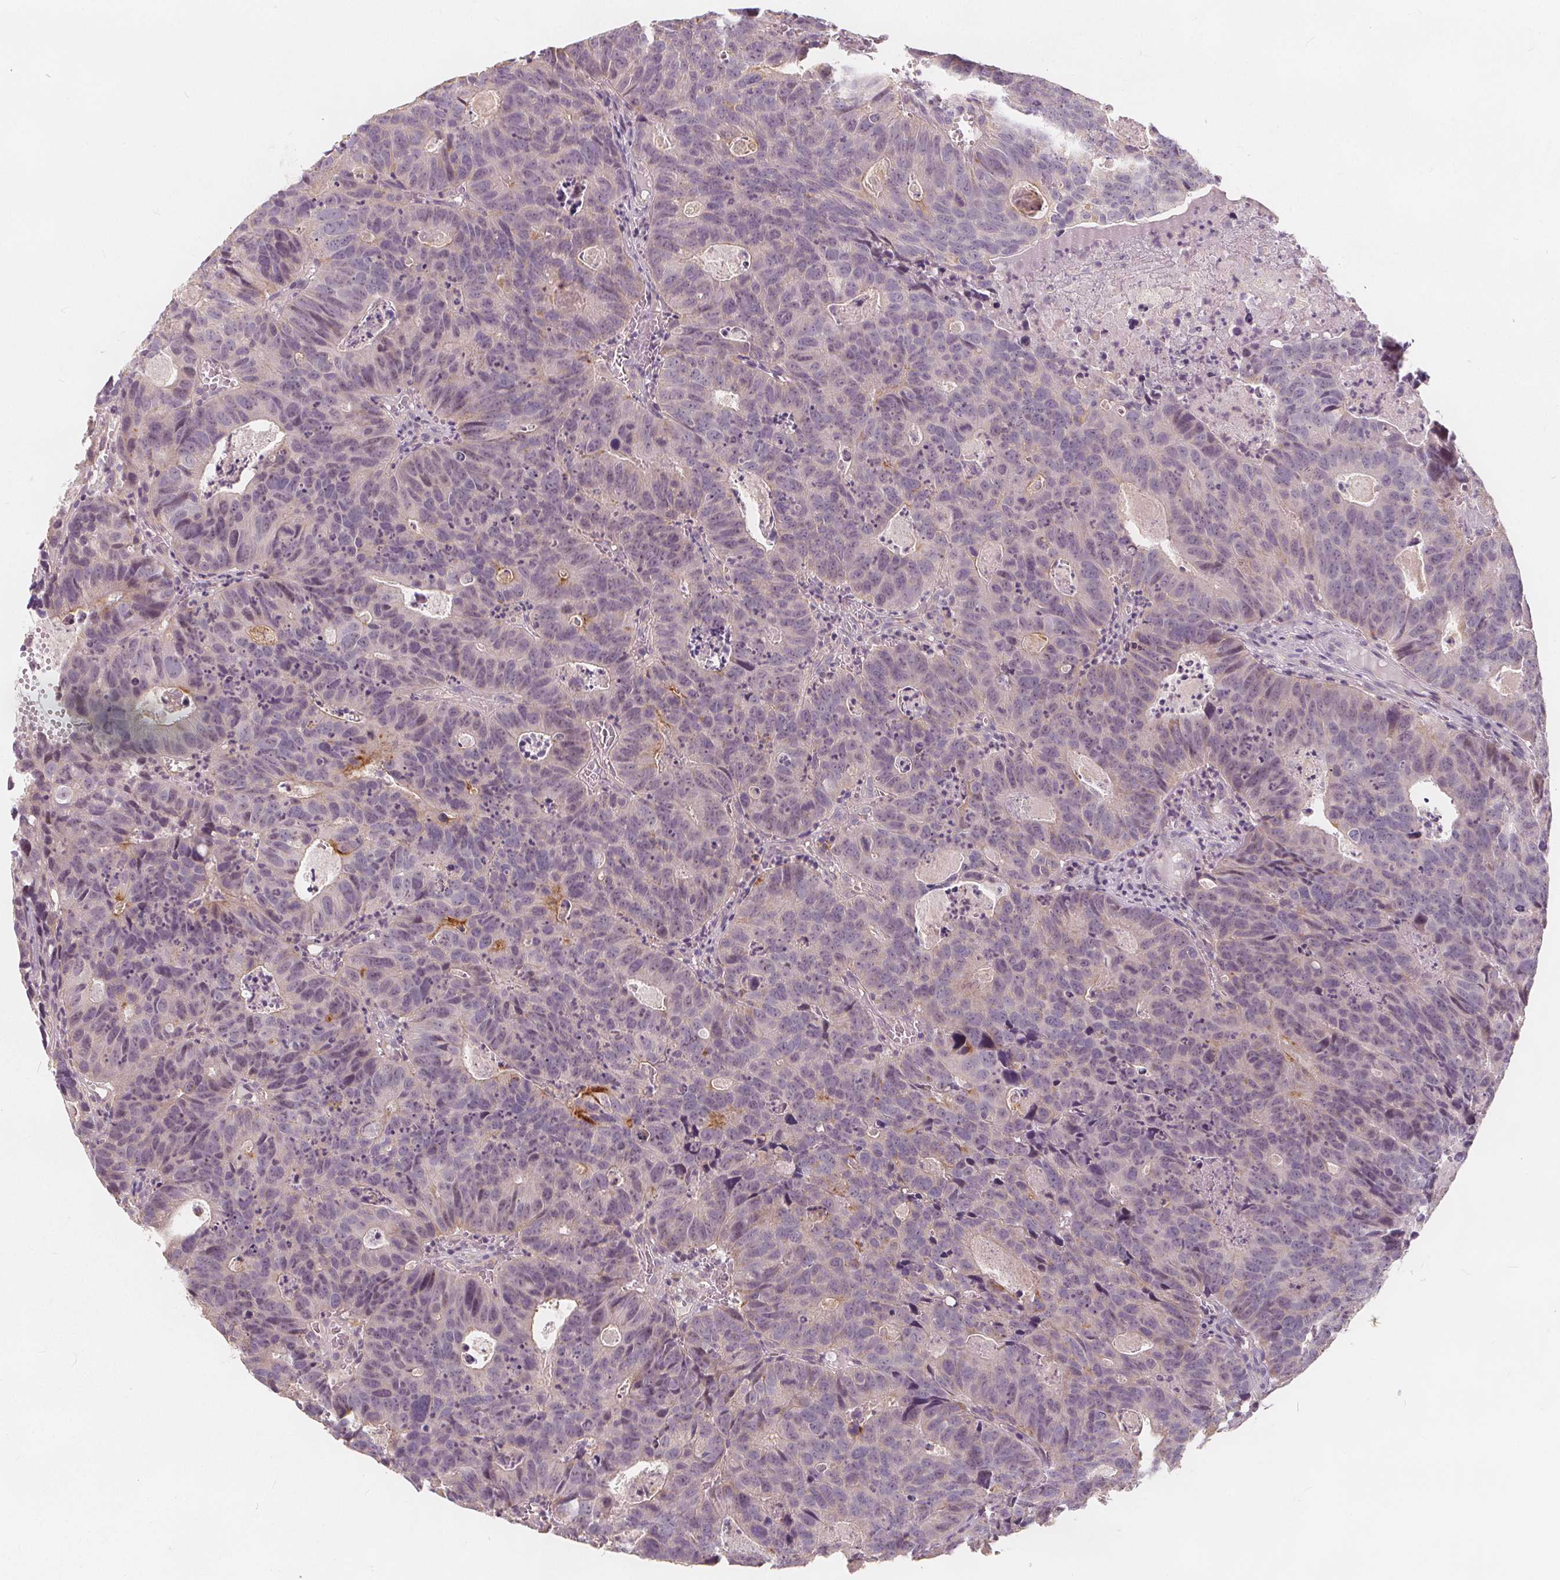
{"staining": {"intensity": "negative", "quantity": "none", "location": "none"}, "tissue": "head and neck cancer", "cell_type": "Tumor cells", "image_type": "cancer", "snomed": [{"axis": "morphology", "description": "Adenocarcinoma, NOS"}, {"axis": "topography", "description": "Head-Neck"}], "caption": "Immunohistochemistry of head and neck cancer (adenocarcinoma) exhibits no expression in tumor cells. The staining was performed using DAB to visualize the protein expression in brown, while the nuclei were stained in blue with hematoxylin (Magnification: 20x).", "gene": "DRC3", "patient": {"sex": "male", "age": 62}}